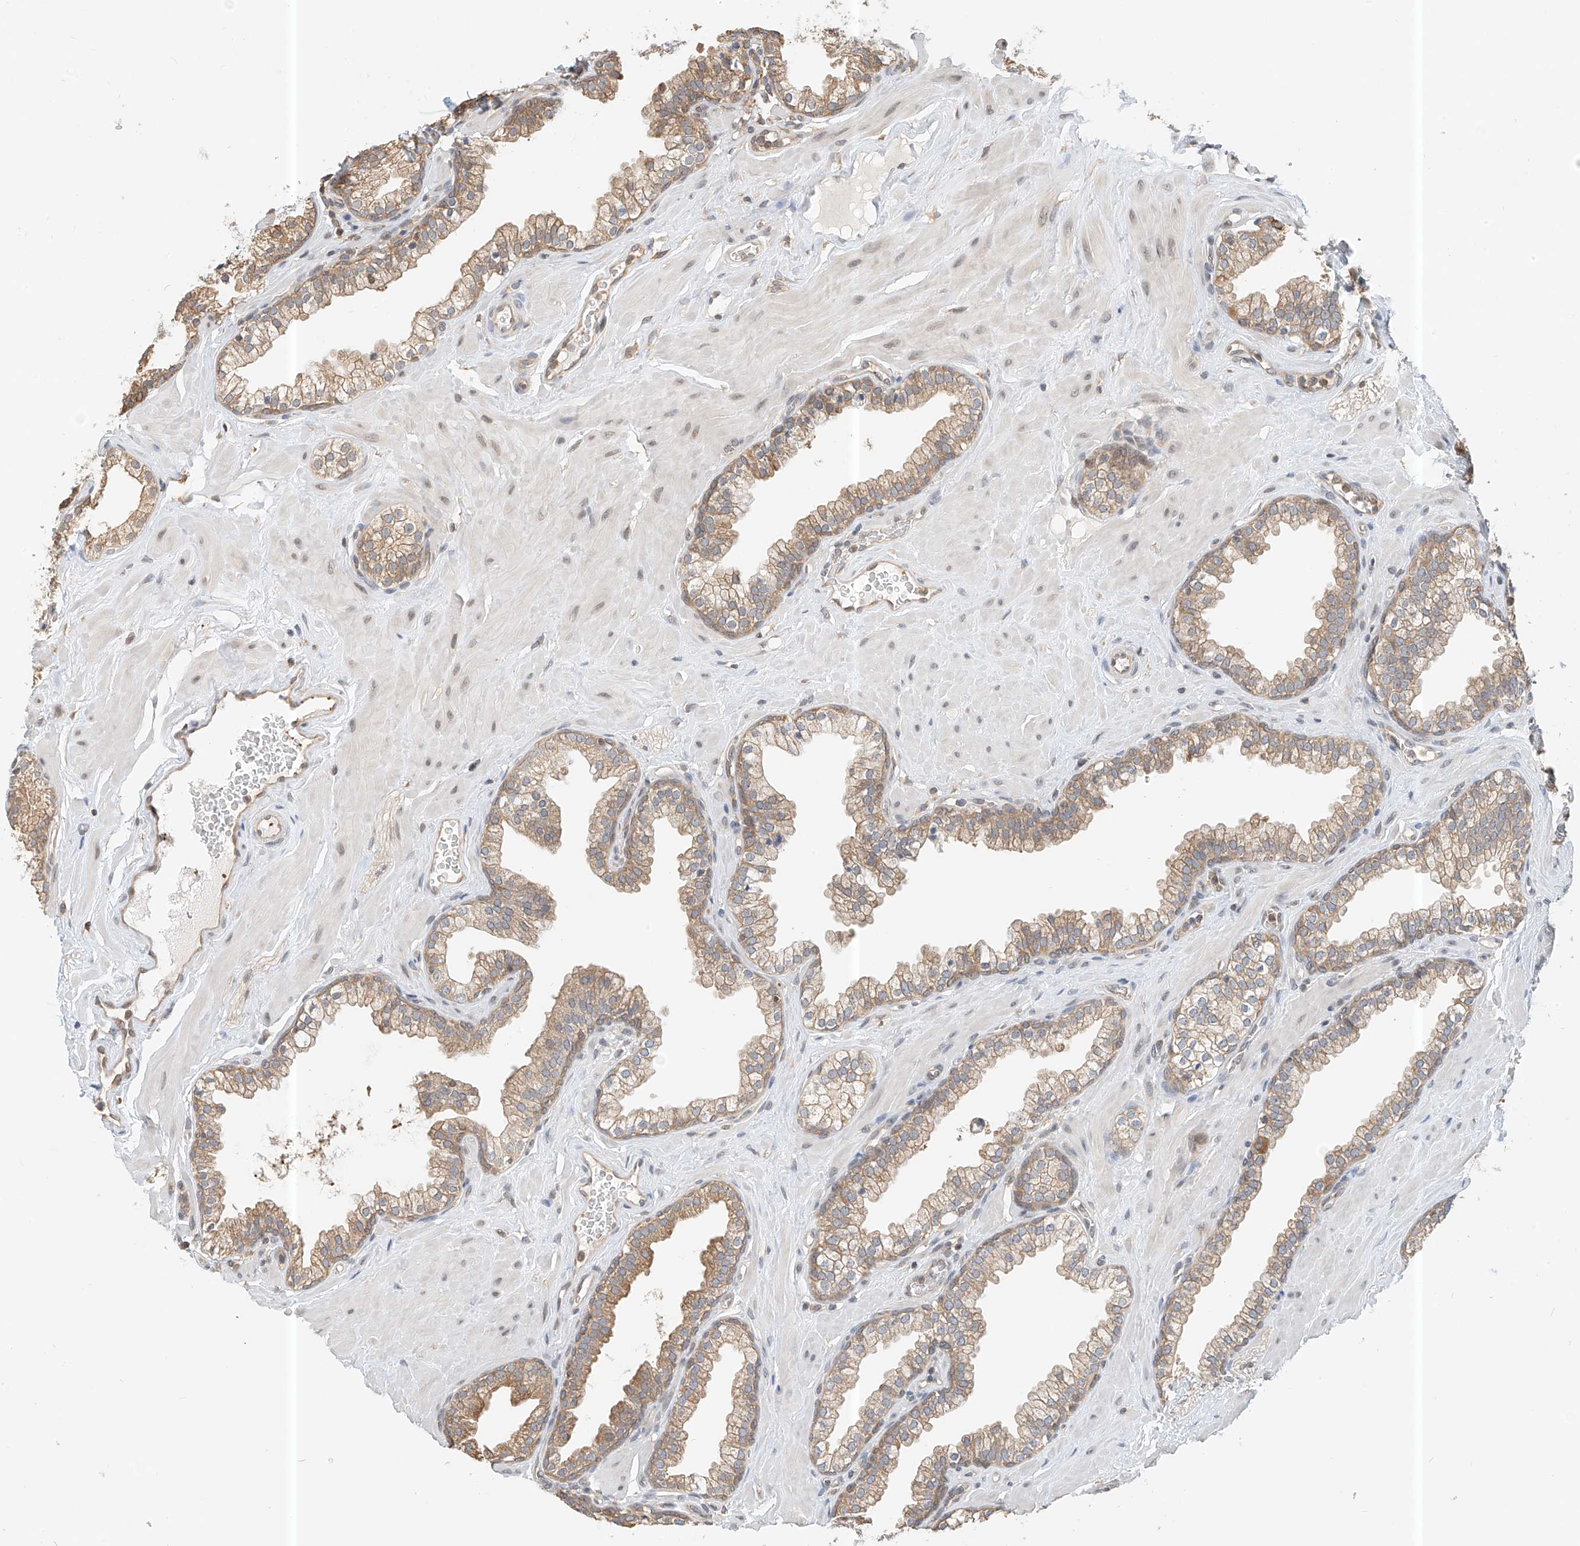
{"staining": {"intensity": "moderate", "quantity": "25%-75%", "location": "cytoplasmic/membranous"}, "tissue": "prostate", "cell_type": "Glandular cells", "image_type": "normal", "snomed": [{"axis": "morphology", "description": "Normal tissue, NOS"}, {"axis": "morphology", "description": "Urothelial carcinoma, Low grade"}, {"axis": "topography", "description": "Urinary bladder"}, {"axis": "topography", "description": "Prostate"}], "caption": "Glandular cells demonstrate medium levels of moderate cytoplasmic/membranous staining in approximately 25%-75% of cells in benign prostate.", "gene": "PPA2", "patient": {"sex": "male", "age": 60}}